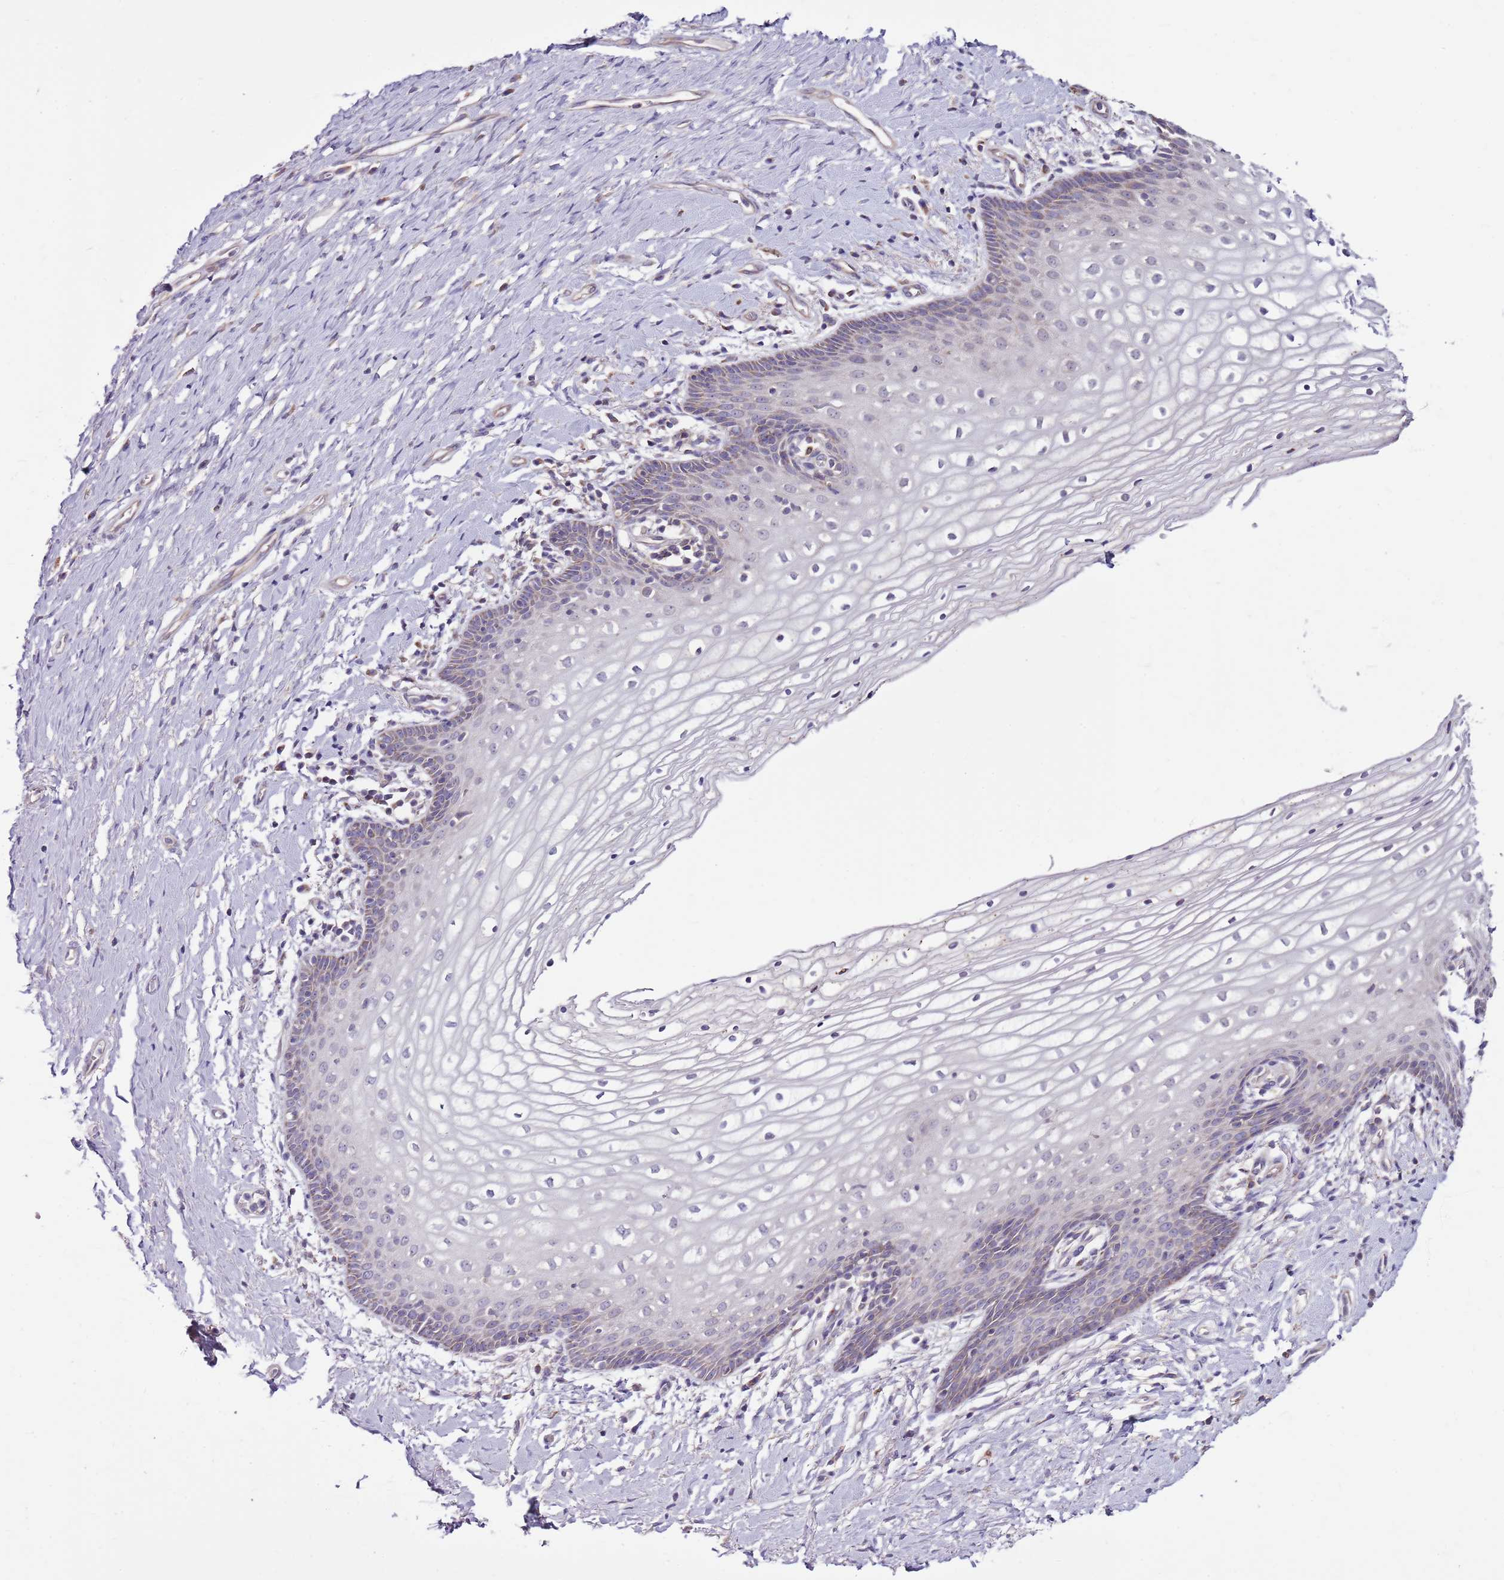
{"staining": {"intensity": "weak", "quantity": "<25%", "location": "cytoplasmic/membranous"}, "tissue": "vagina", "cell_type": "Squamous epithelial cells", "image_type": "normal", "snomed": [{"axis": "morphology", "description": "Normal tissue, NOS"}, {"axis": "topography", "description": "Vagina"}], "caption": "This histopathology image is of benign vagina stained with IHC to label a protein in brown with the nuclei are counter-stained blue. There is no staining in squamous epithelial cells. (DAB immunohistochemistry (IHC) visualized using brightfield microscopy, high magnification).", "gene": "SMG1", "patient": {"sex": "female", "age": 60}}